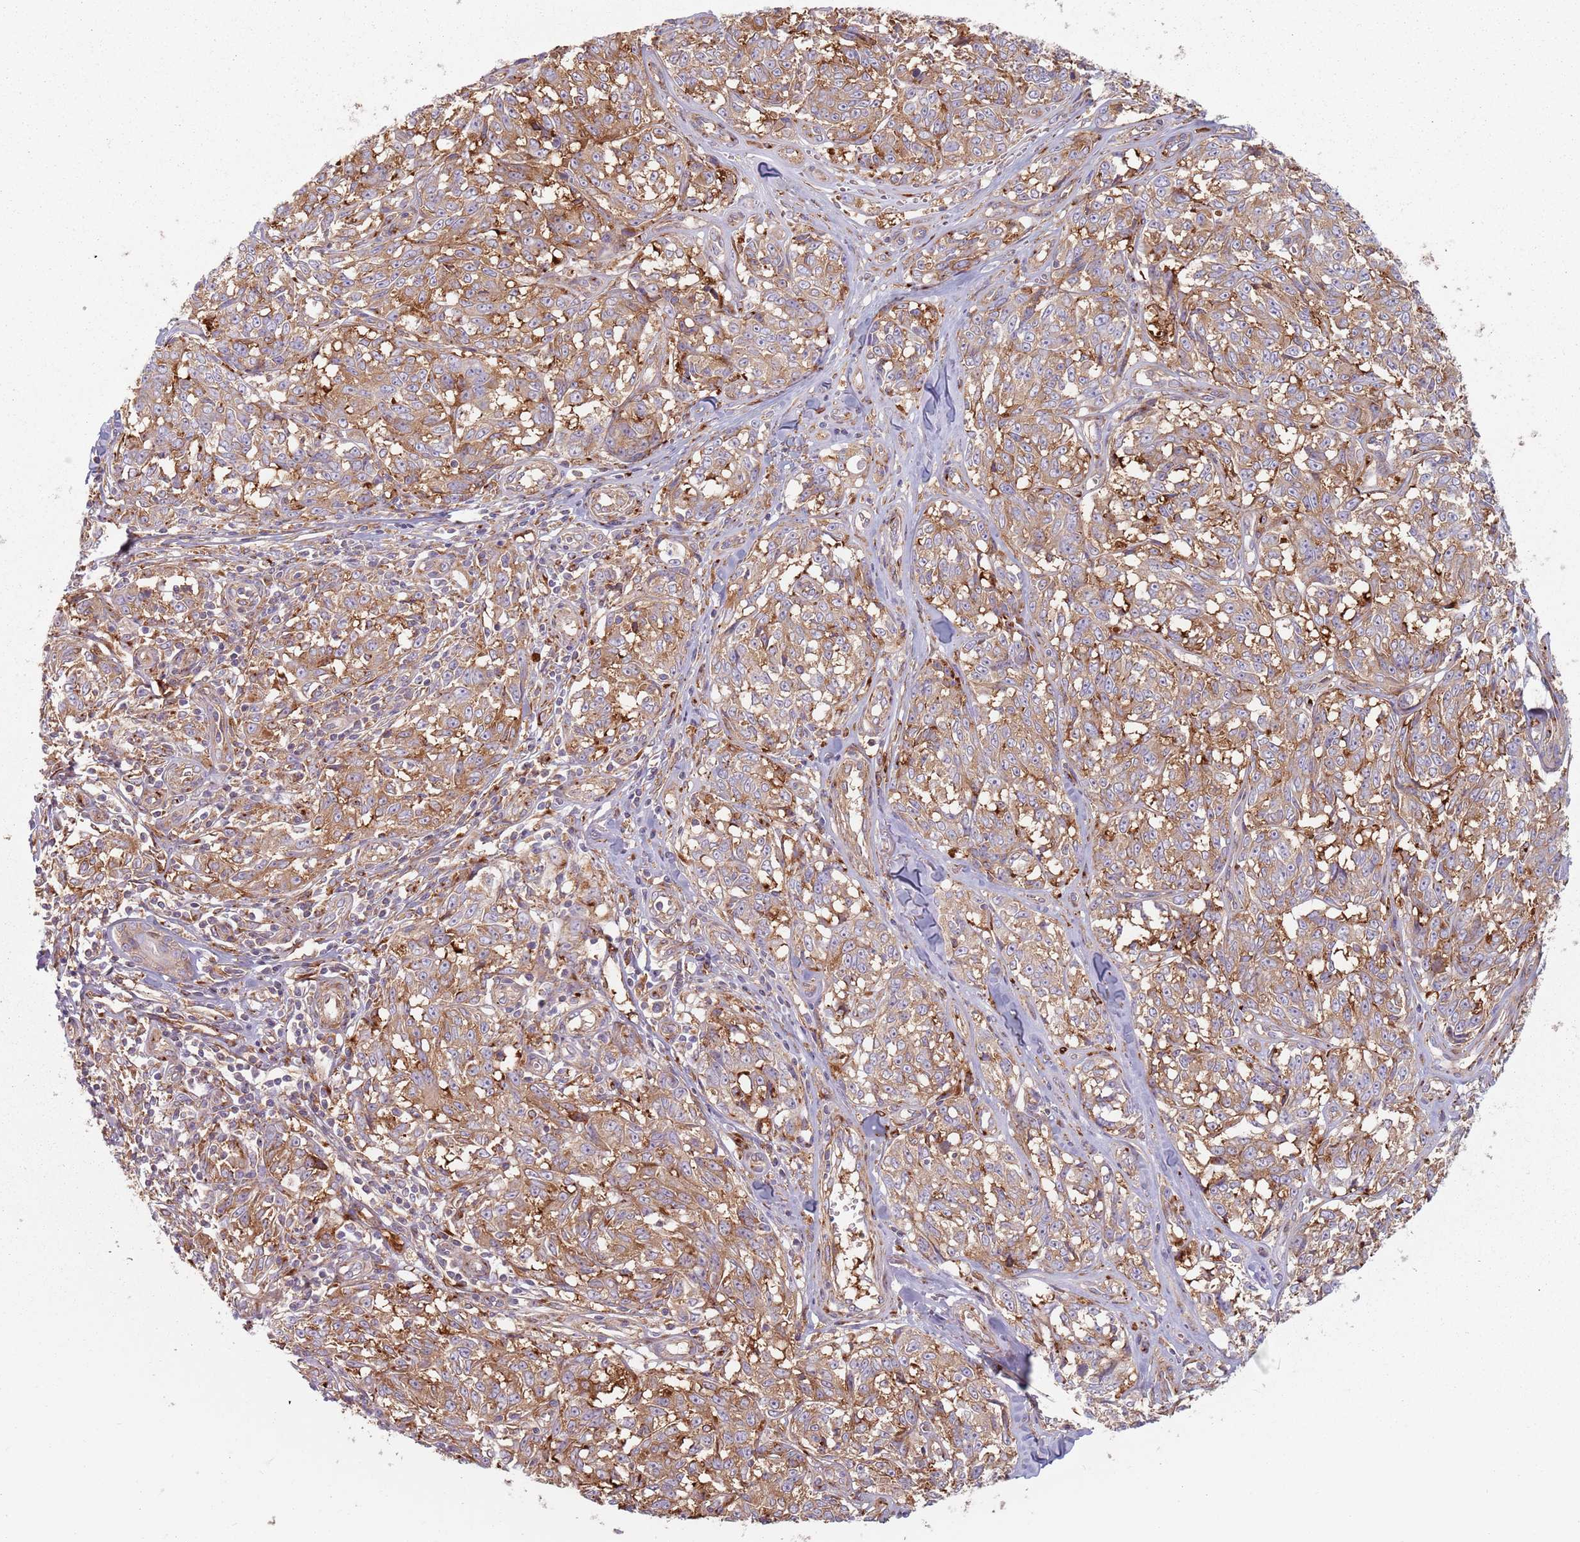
{"staining": {"intensity": "strong", "quantity": "25%-75%", "location": "cytoplasmic/membranous"}, "tissue": "melanoma", "cell_type": "Tumor cells", "image_type": "cancer", "snomed": [{"axis": "morphology", "description": "Normal tissue, NOS"}, {"axis": "morphology", "description": "Malignant melanoma, NOS"}, {"axis": "topography", "description": "Skin"}], "caption": "Immunohistochemistry staining of melanoma, which reveals high levels of strong cytoplasmic/membranous positivity in approximately 25%-75% of tumor cells indicating strong cytoplasmic/membranous protein expression. The staining was performed using DAB (3,3'-diaminobenzidine) (brown) for protein detection and nuclei were counterstained in hematoxylin (blue).", "gene": "TPD52L2", "patient": {"sex": "female", "age": 64}}